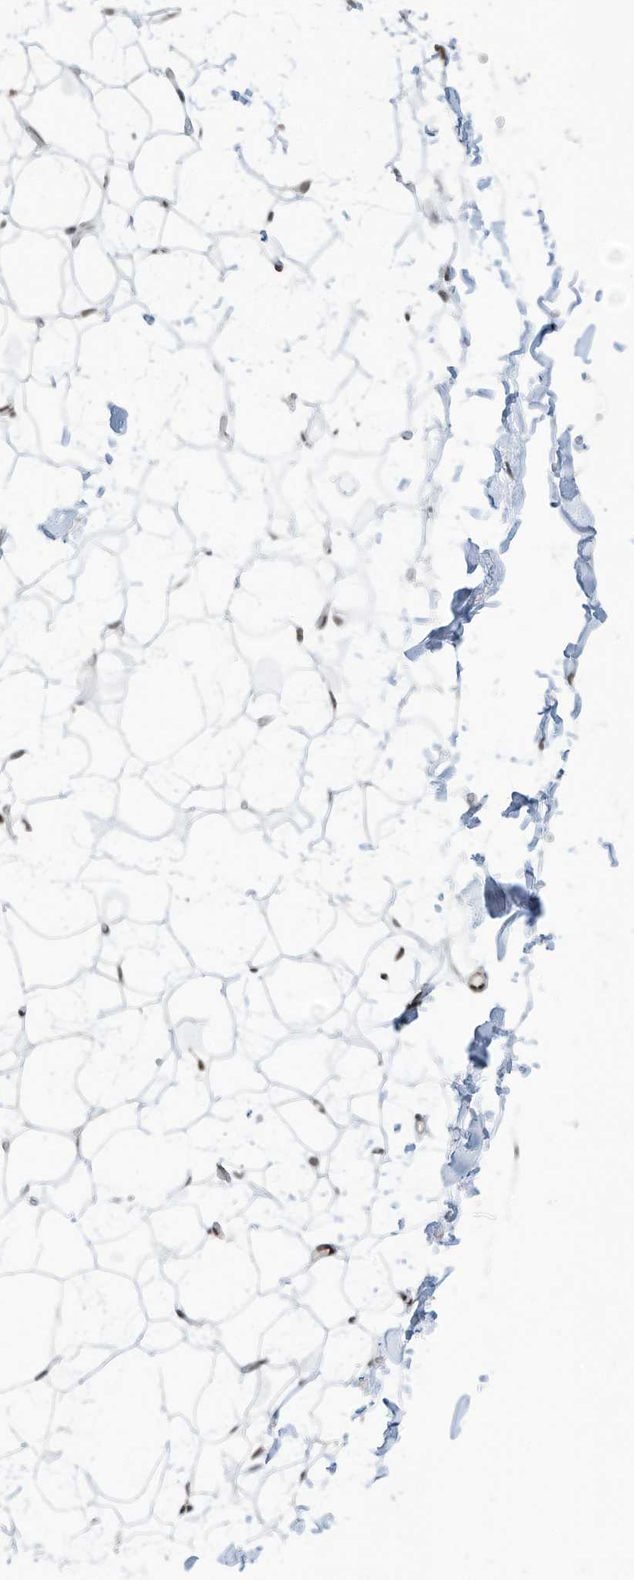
{"staining": {"intensity": "moderate", "quantity": ">75%", "location": "nuclear"}, "tissue": "adipose tissue", "cell_type": "Adipocytes", "image_type": "normal", "snomed": [{"axis": "morphology", "description": "Normal tissue, NOS"}, {"axis": "topography", "description": "Breast"}], "caption": "Immunohistochemical staining of unremarkable human adipose tissue reveals moderate nuclear protein staining in approximately >75% of adipocytes. The staining was performed using DAB (3,3'-diaminobenzidine) to visualize the protein expression in brown, while the nuclei were stained in blue with hematoxylin (Magnification: 20x).", "gene": "SAMD15", "patient": {"sex": "female", "age": 23}}